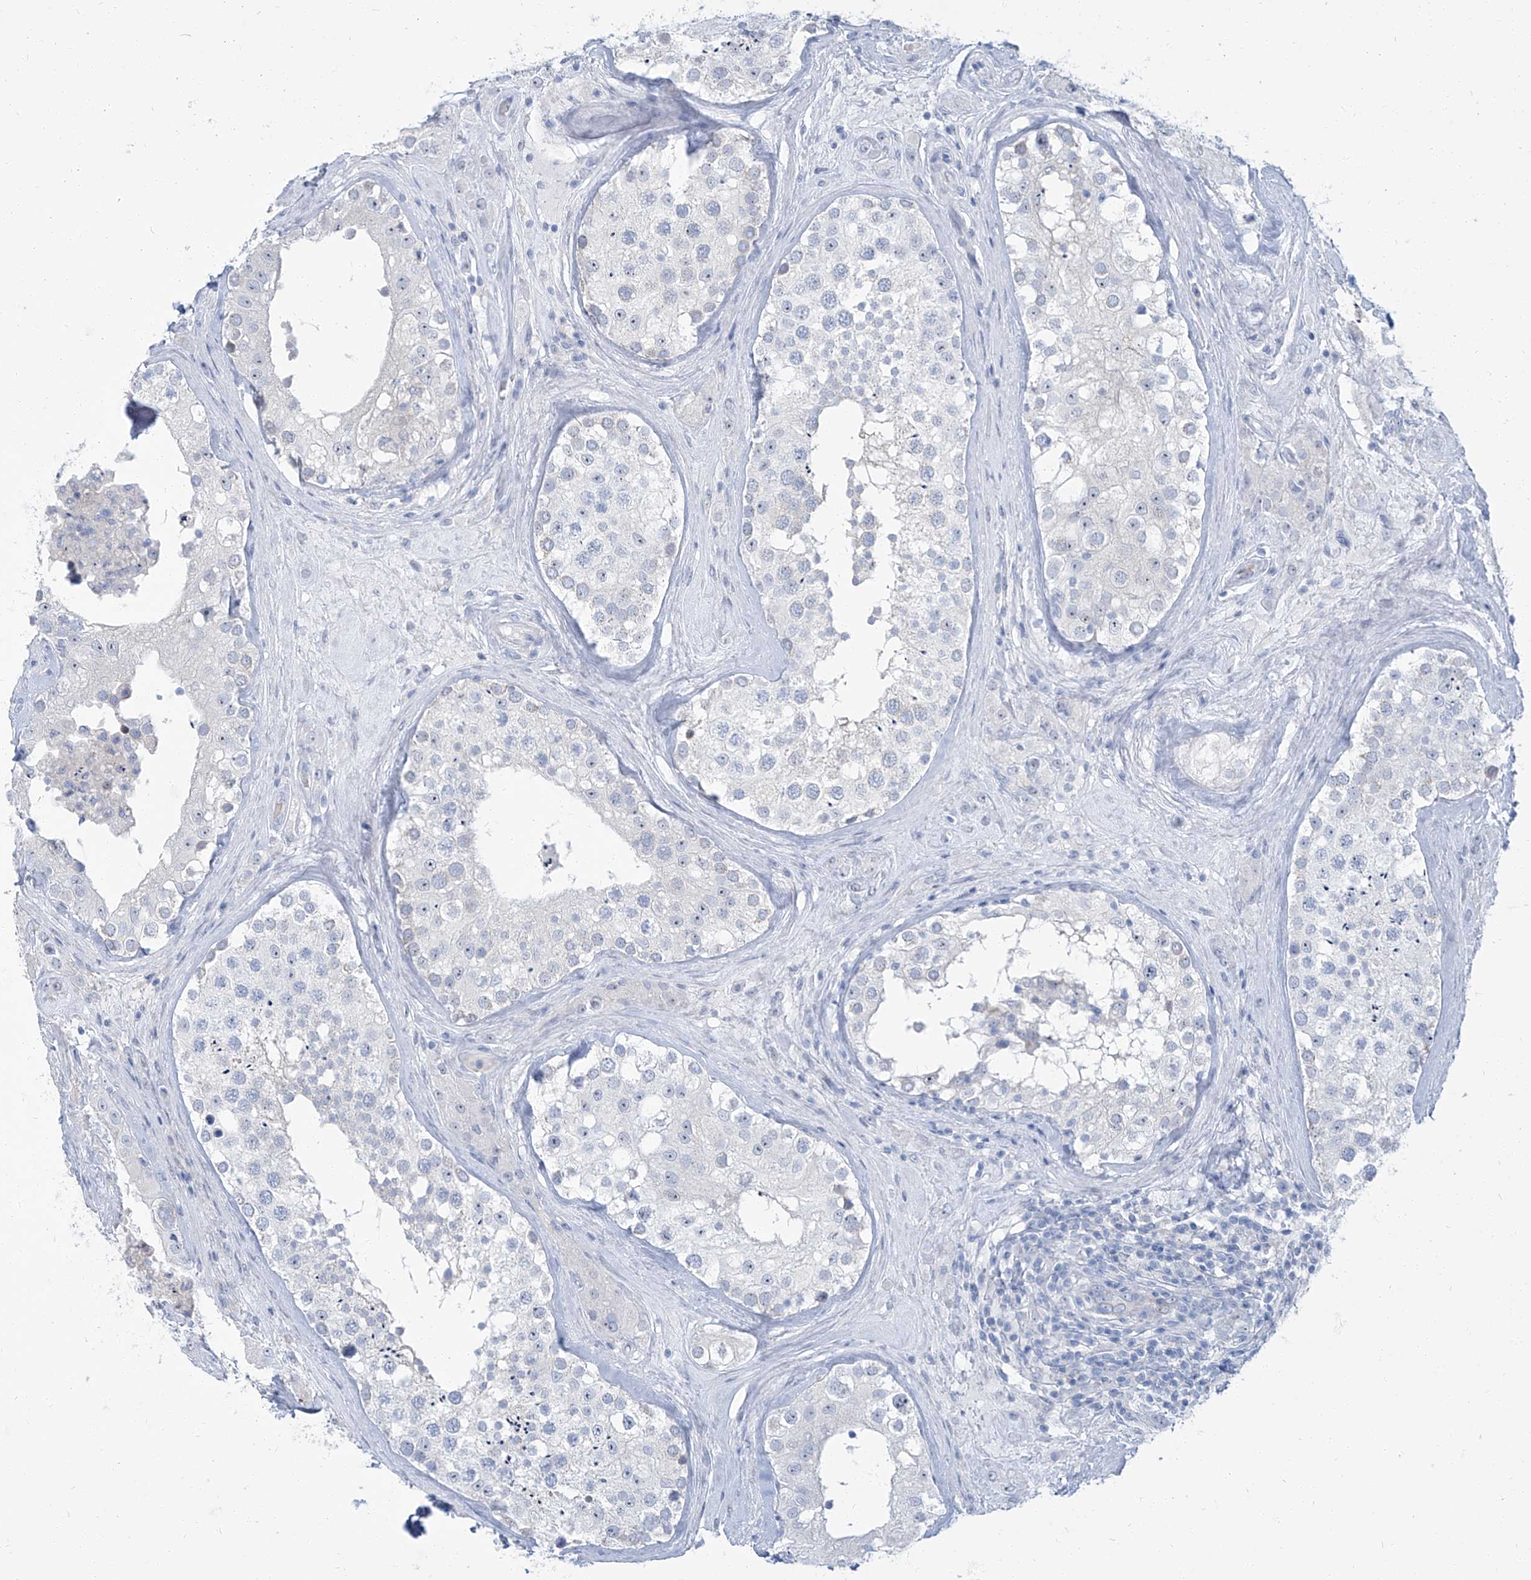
{"staining": {"intensity": "negative", "quantity": "none", "location": "none"}, "tissue": "testis", "cell_type": "Cells in seminiferous ducts", "image_type": "normal", "snomed": [{"axis": "morphology", "description": "Normal tissue, NOS"}, {"axis": "topography", "description": "Testis"}], "caption": "Cells in seminiferous ducts are negative for brown protein staining in unremarkable testis. (DAB (3,3'-diaminobenzidine) immunohistochemistry (IHC) with hematoxylin counter stain).", "gene": "TXLNB", "patient": {"sex": "male", "age": 46}}